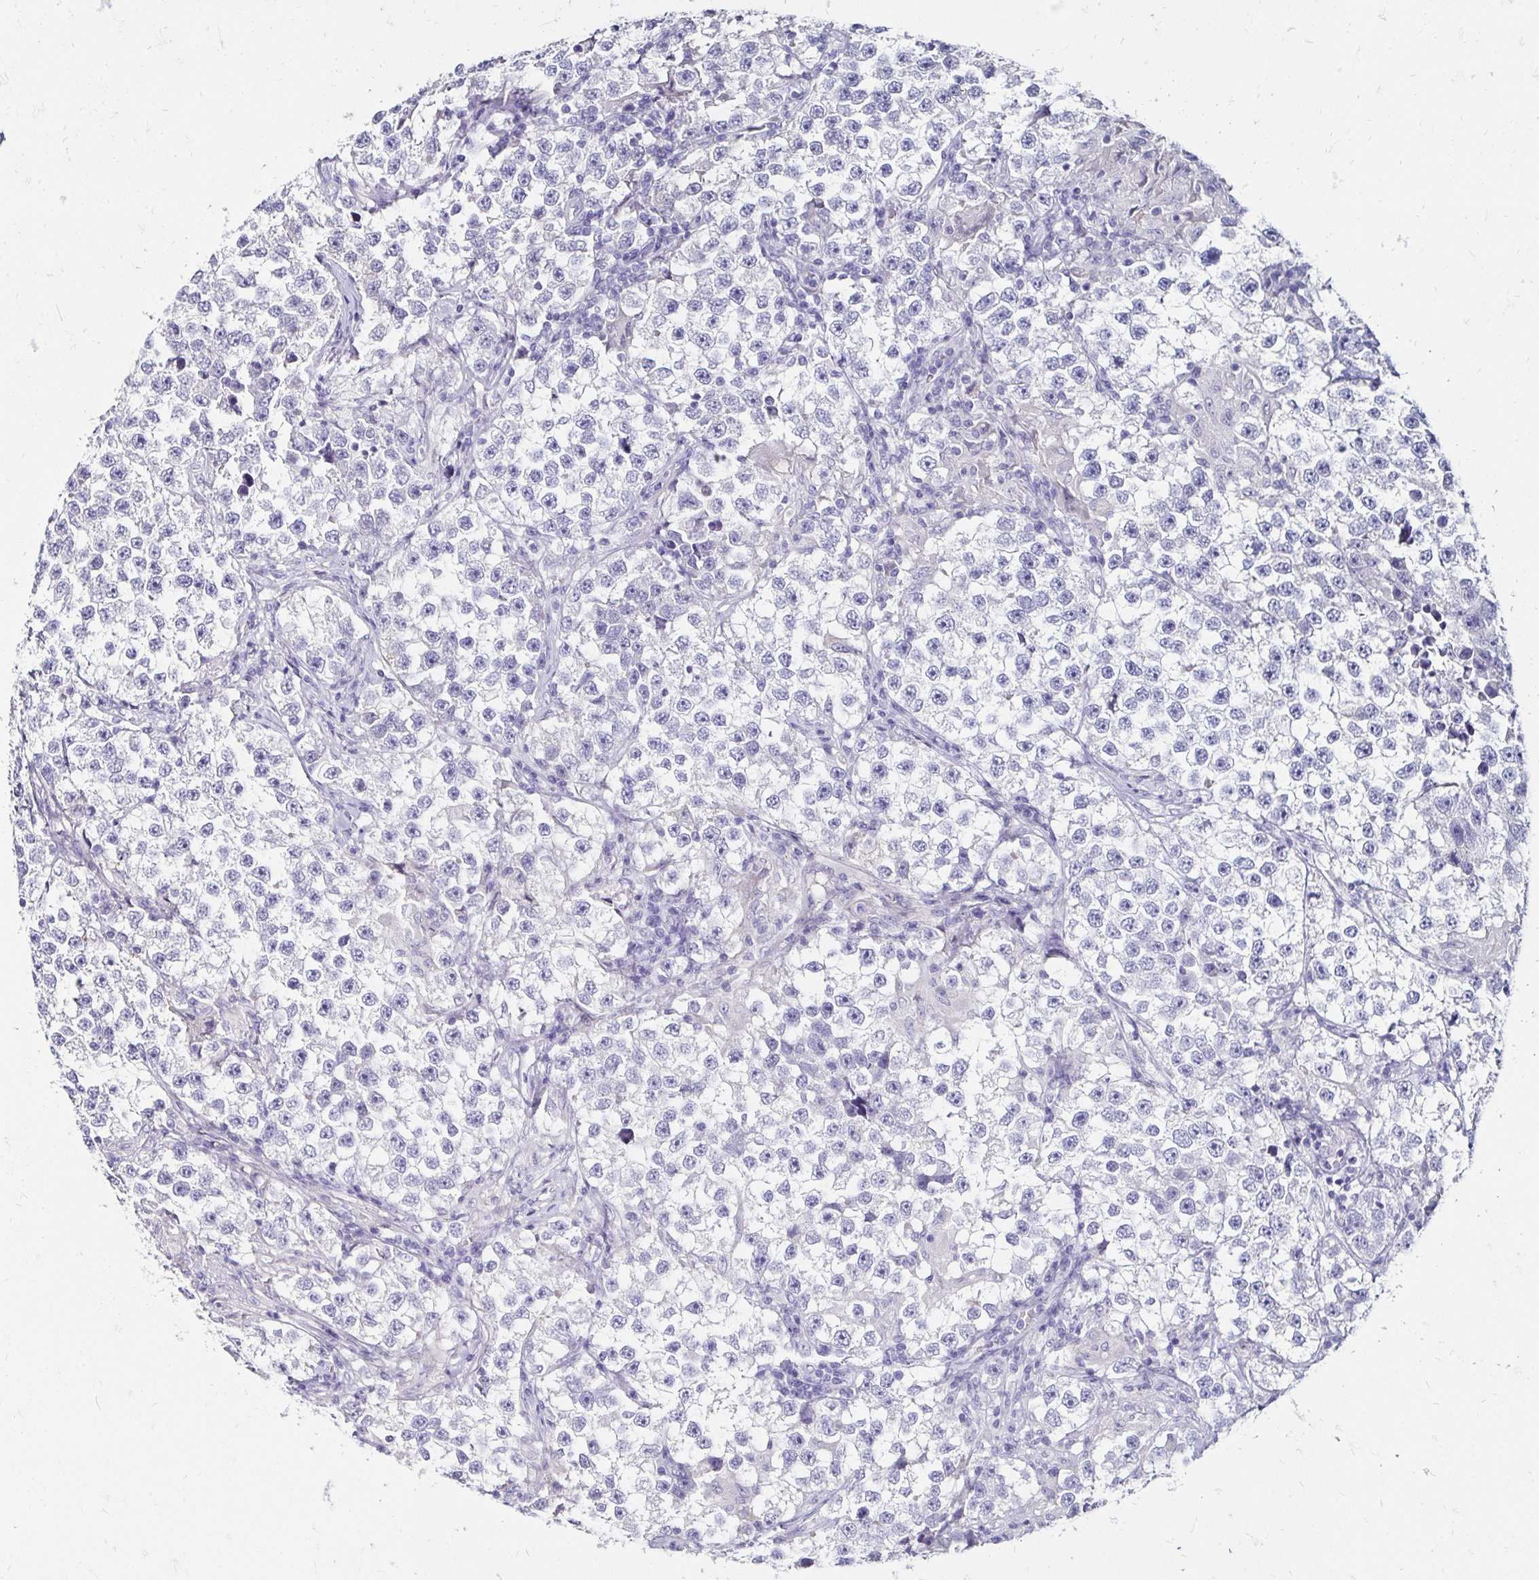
{"staining": {"intensity": "negative", "quantity": "none", "location": "none"}, "tissue": "testis cancer", "cell_type": "Tumor cells", "image_type": "cancer", "snomed": [{"axis": "morphology", "description": "Seminoma, NOS"}, {"axis": "topography", "description": "Testis"}], "caption": "High power microscopy micrograph of an immunohistochemistry (IHC) micrograph of testis cancer, revealing no significant staining in tumor cells. (DAB immunohistochemistry visualized using brightfield microscopy, high magnification).", "gene": "SCG3", "patient": {"sex": "male", "age": 46}}